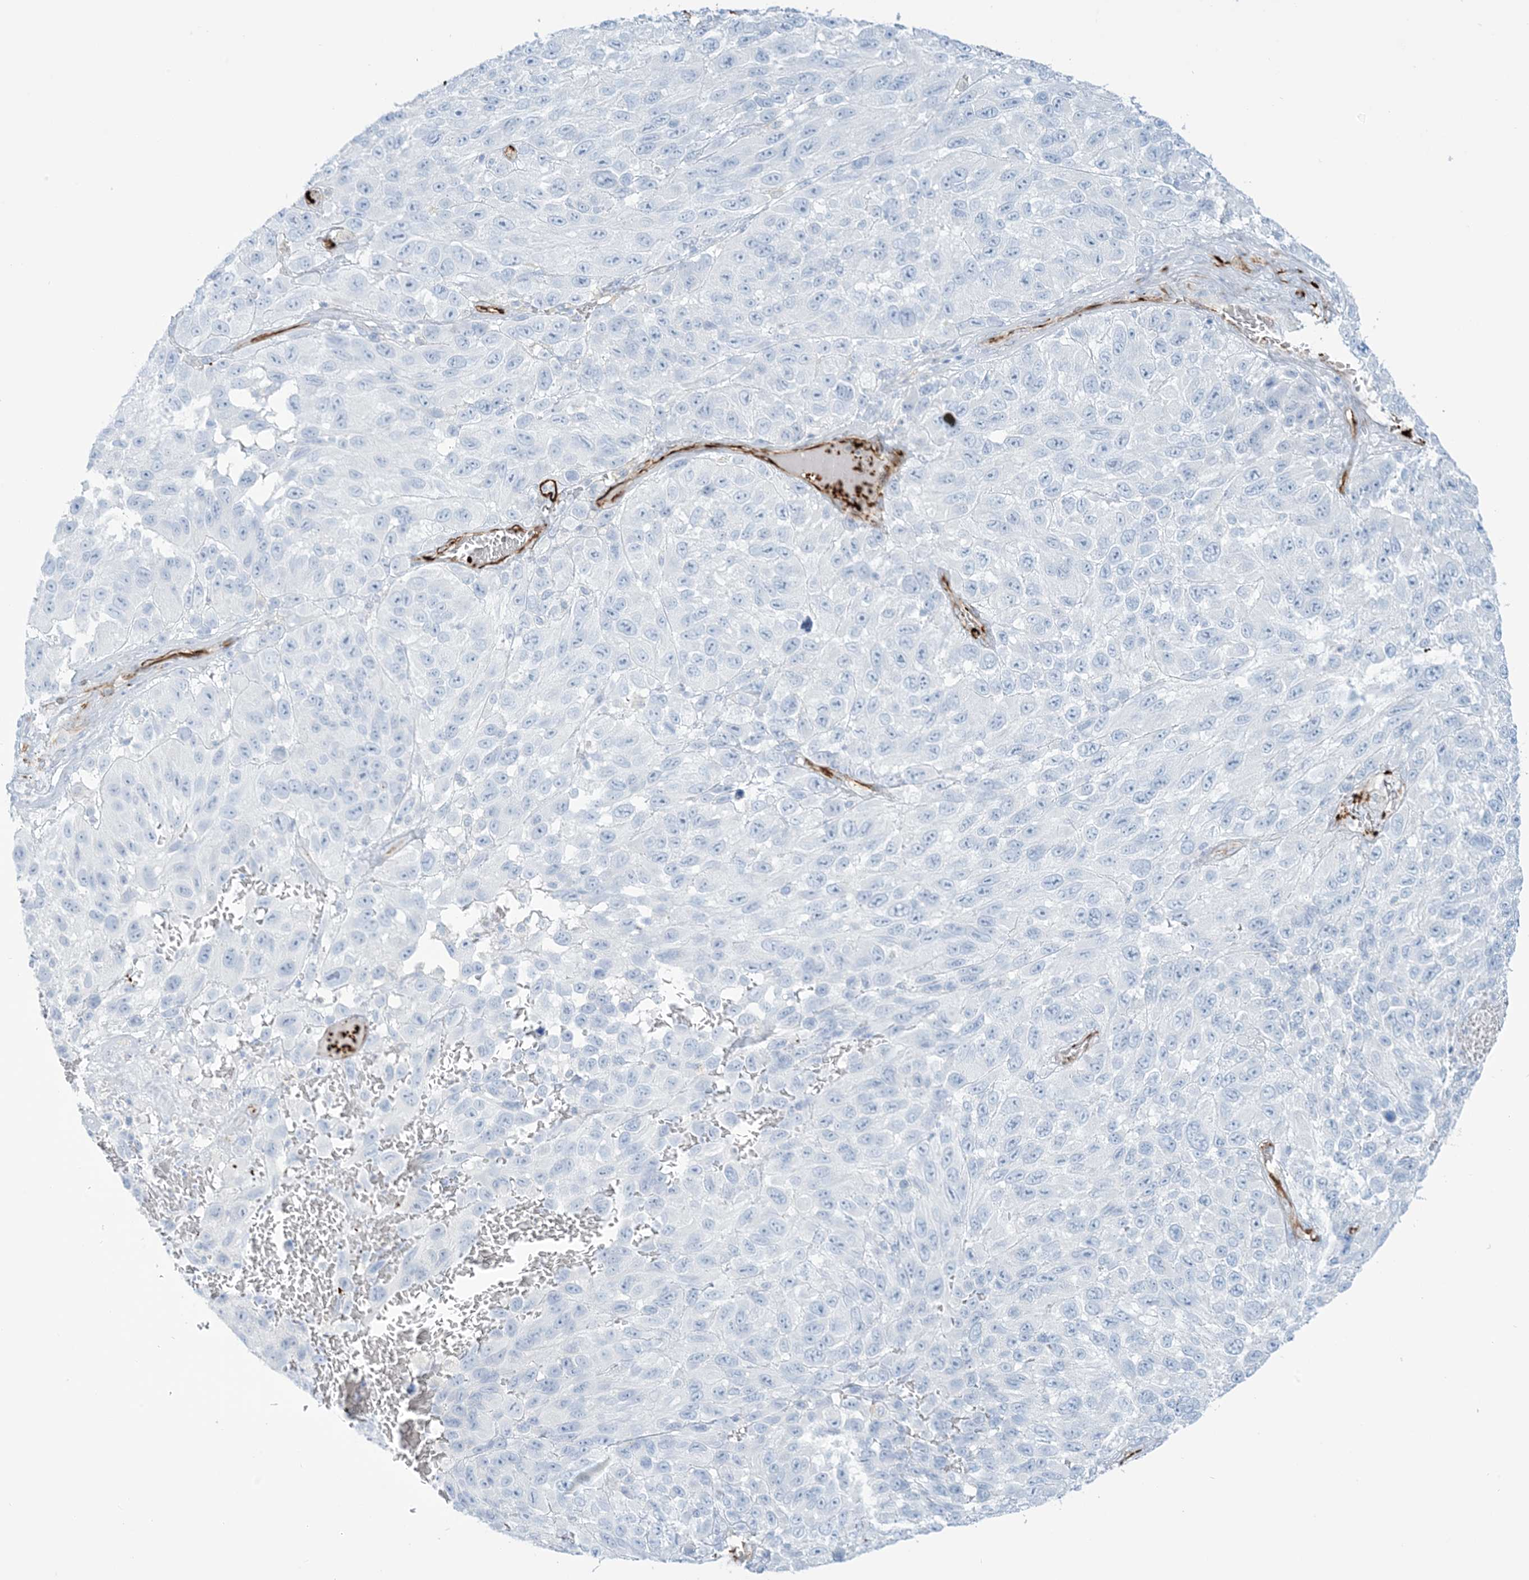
{"staining": {"intensity": "negative", "quantity": "none", "location": "none"}, "tissue": "melanoma", "cell_type": "Tumor cells", "image_type": "cancer", "snomed": [{"axis": "morphology", "description": "Malignant melanoma, NOS"}, {"axis": "topography", "description": "Skin"}], "caption": "The image exhibits no staining of tumor cells in melanoma. (DAB (3,3'-diaminobenzidine) immunohistochemistry, high magnification).", "gene": "EPS8L3", "patient": {"sex": "female", "age": 96}}